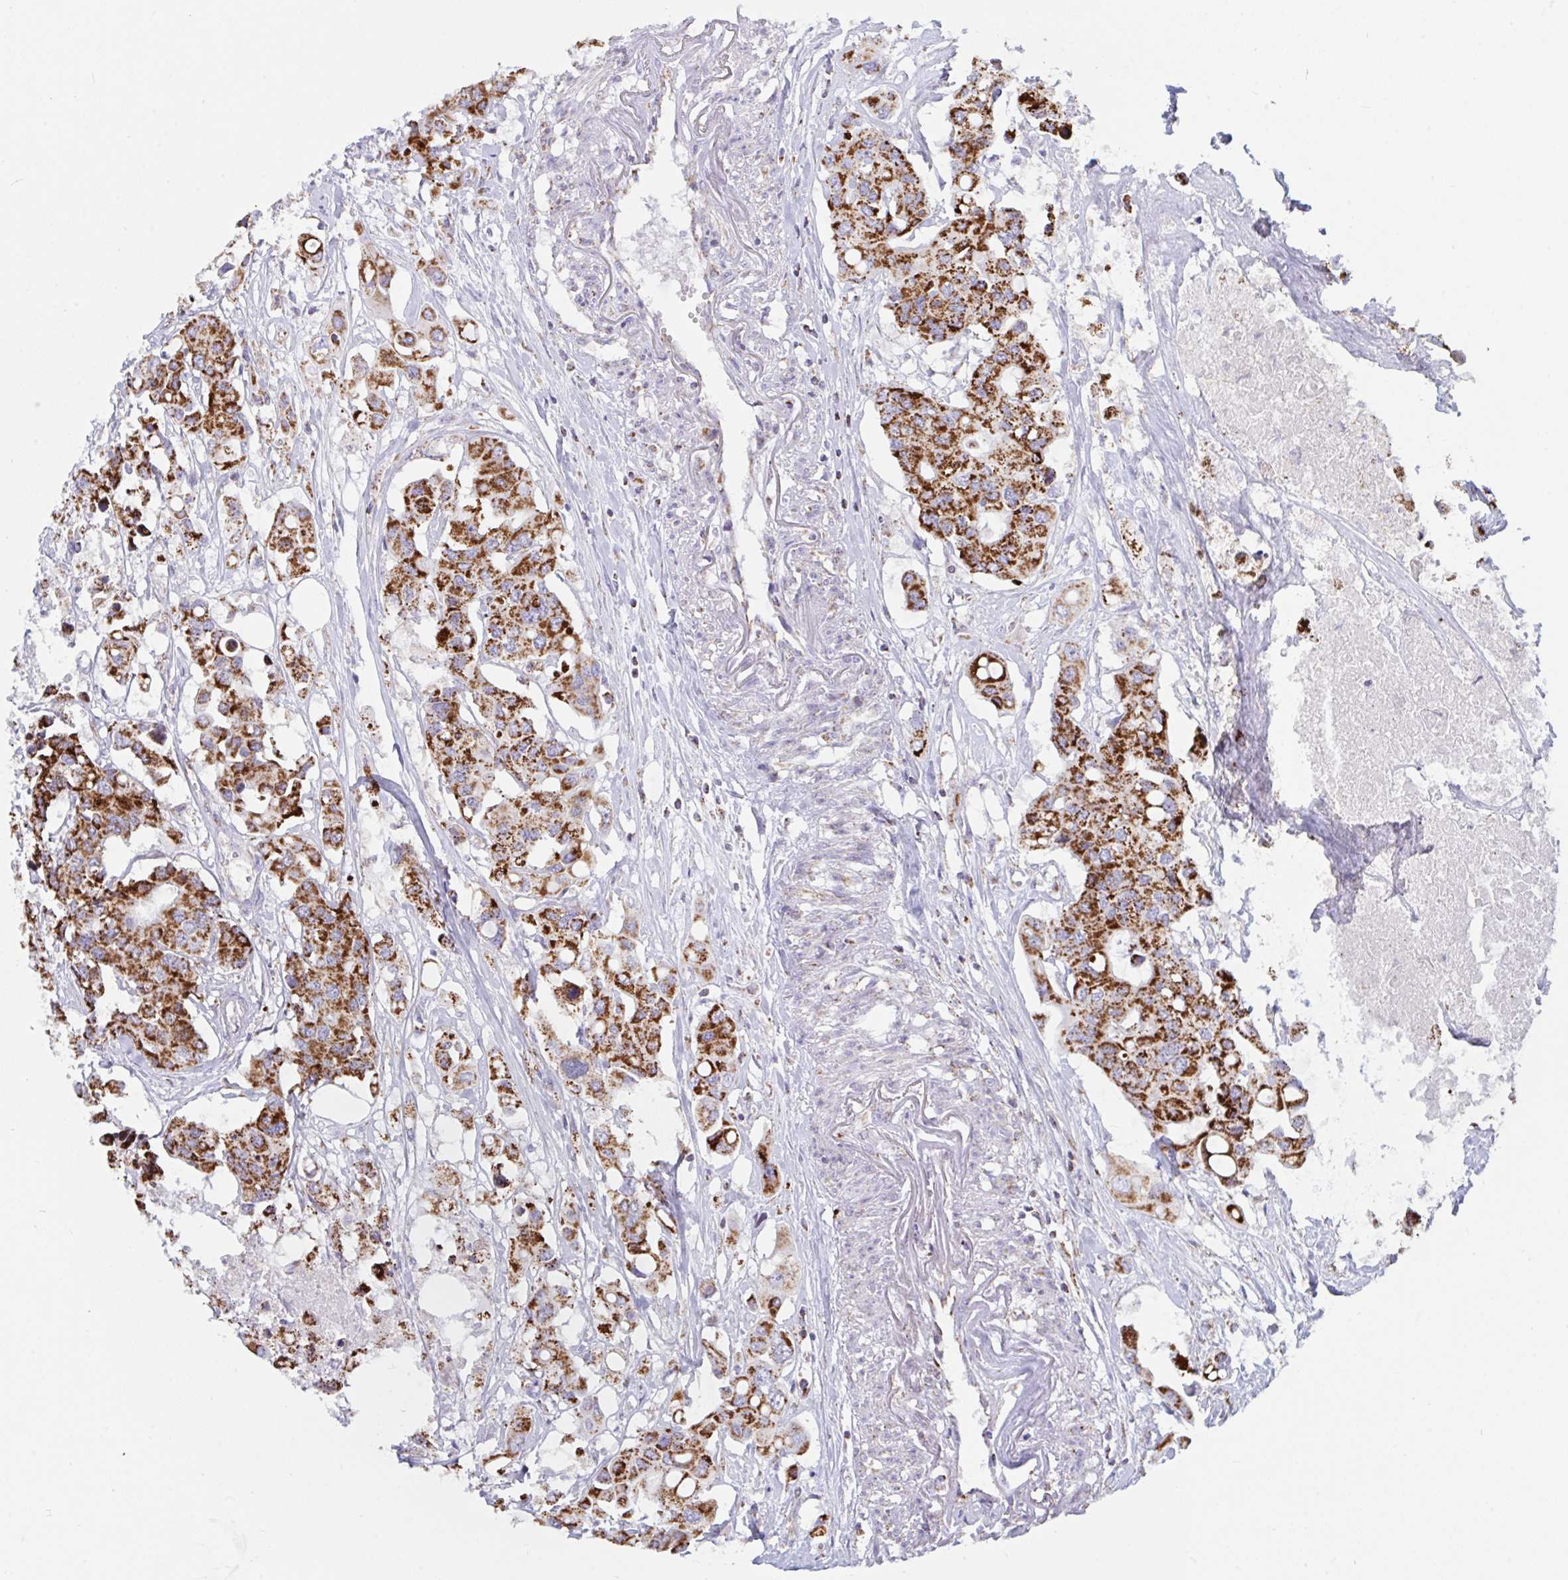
{"staining": {"intensity": "strong", "quantity": ">75%", "location": "cytoplasmic/membranous"}, "tissue": "colorectal cancer", "cell_type": "Tumor cells", "image_type": "cancer", "snomed": [{"axis": "morphology", "description": "Adenocarcinoma, NOS"}, {"axis": "topography", "description": "Colon"}], "caption": "A brown stain shows strong cytoplasmic/membranous positivity of a protein in colorectal cancer (adenocarcinoma) tumor cells. Using DAB (3,3'-diaminobenzidine) (brown) and hematoxylin (blue) stains, captured at high magnification using brightfield microscopy.", "gene": "HSPE1", "patient": {"sex": "male", "age": 77}}